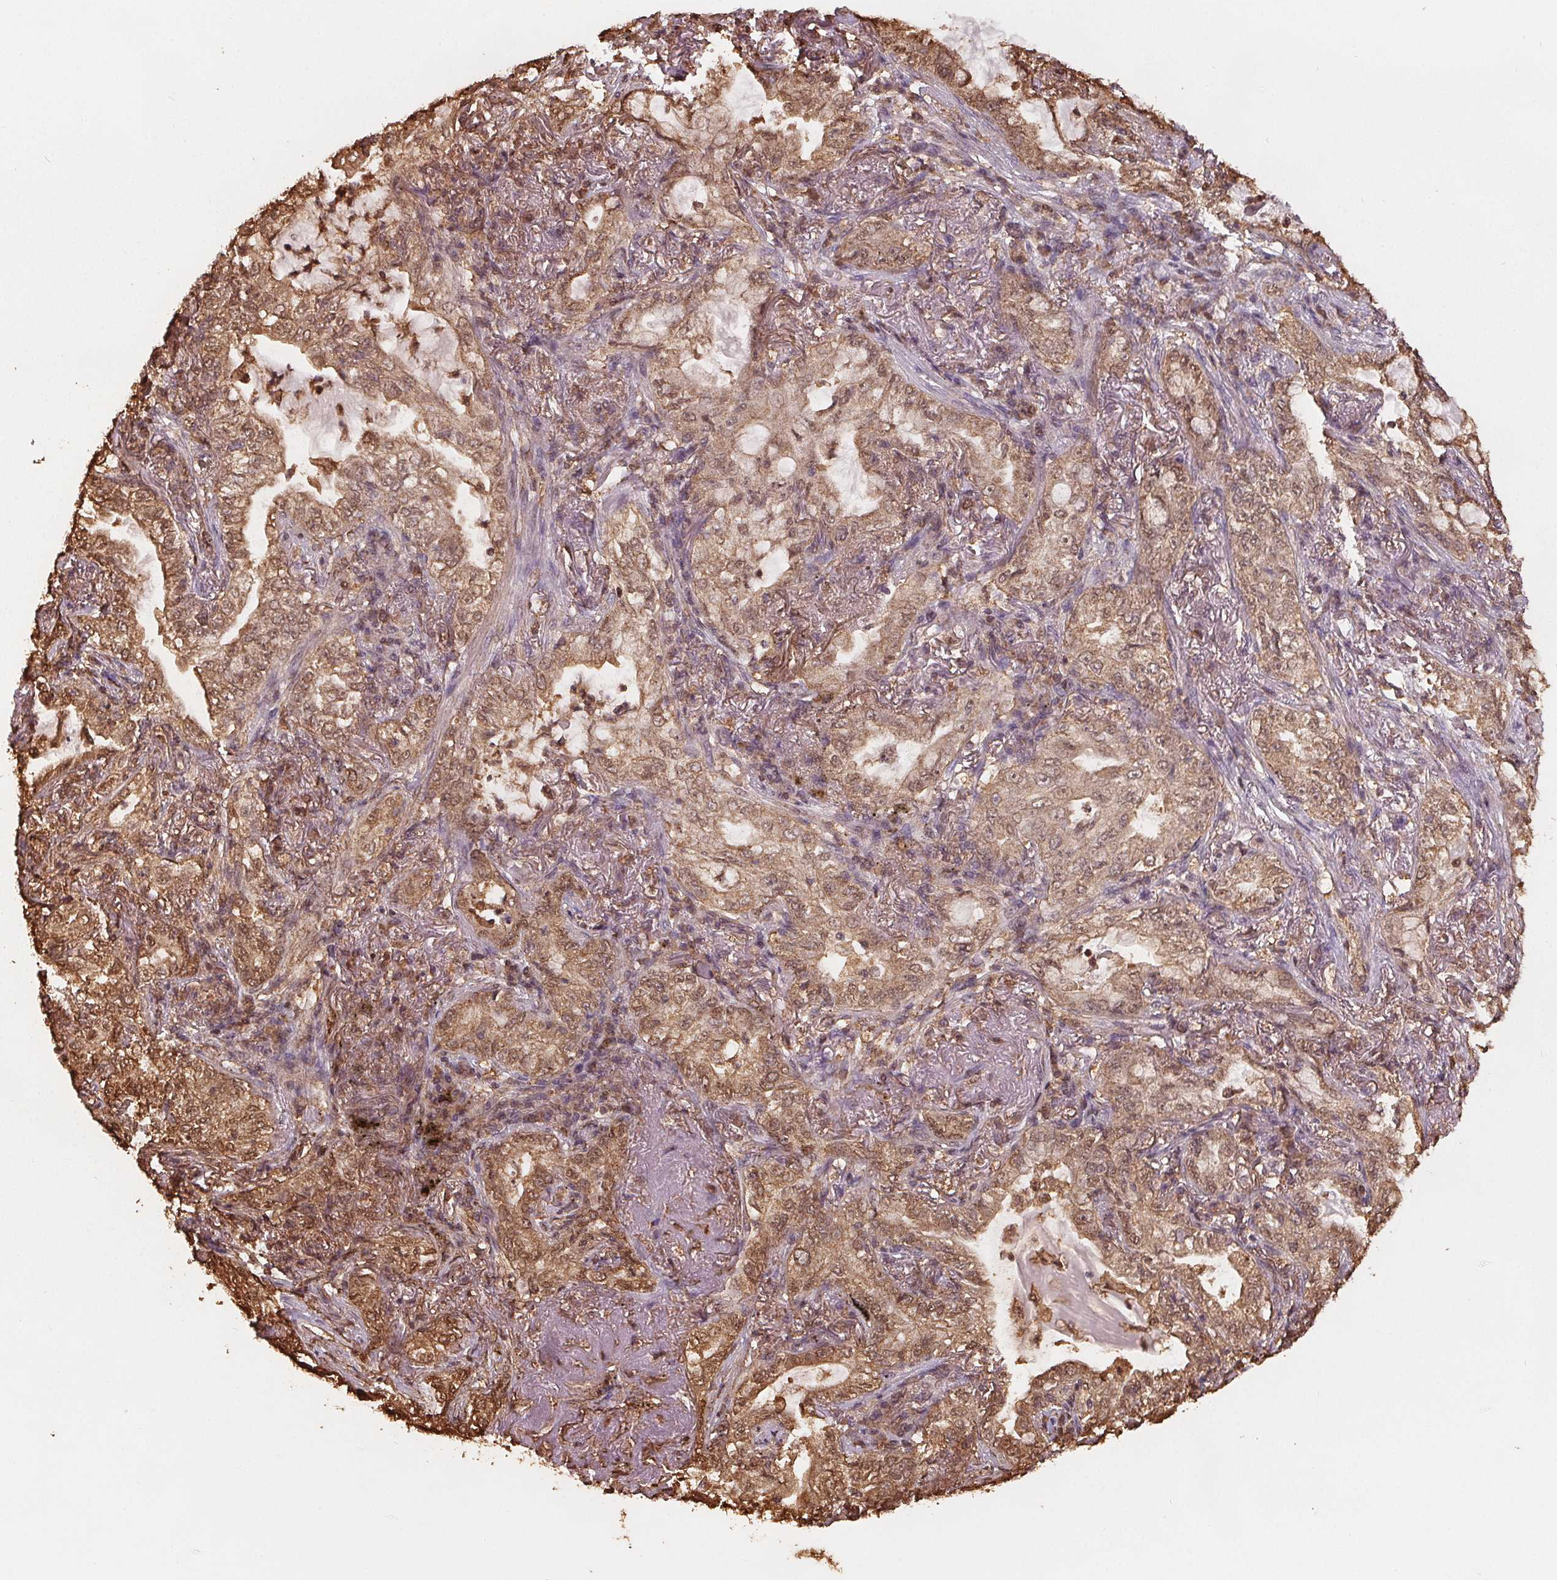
{"staining": {"intensity": "moderate", "quantity": ">75%", "location": "cytoplasmic/membranous,nuclear"}, "tissue": "lung cancer", "cell_type": "Tumor cells", "image_type": "cancer", "snomed": [{"axis": "morphology", "description": "Adenocarcinoma, NOS"}, {"axis": "topography", "description": "Lung"}], "caption": "Moderate cytoplasmic/membranous and nuclear expression for a protein is identified in approximately >75% of tumor cells of lung cancer using IHC.", "gene": "ENO1", "patient": {"sex": "female", "age": 73}}